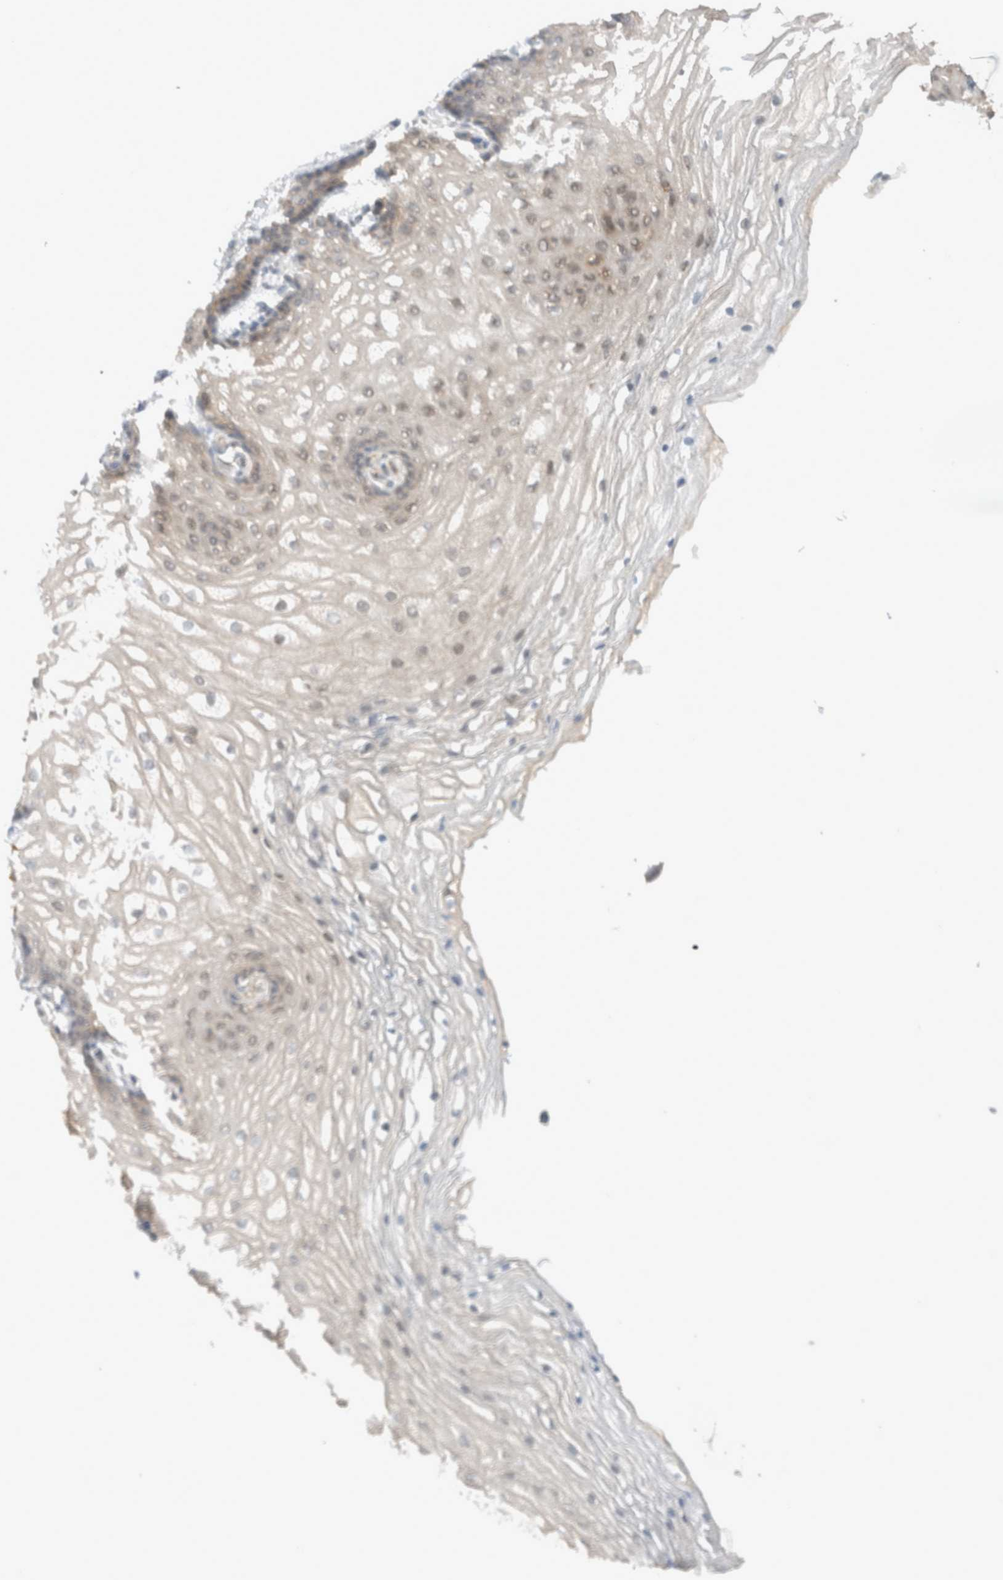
{"staining": {"intensity": "weak", "quantity": ">75%", "location": "cytoplasmic/membranous,nuclear"}, "tissue": "vagina", "cell_type": "Squamous epithelial cells", "image_type": "normal", "snomed": [{"axis": "morphology", "description": "Normal tissue, NOS"}, {"axis": "topography", "description": "Vagina"}], "caption": "Weak cytoplasmic/membranous,nuclear staining is appreciated in about >75% of squamous epithelial cells in unremarkable vagina.", "gene": "ARFGEF2", "patient": {"sex": "female", "age": 60}}